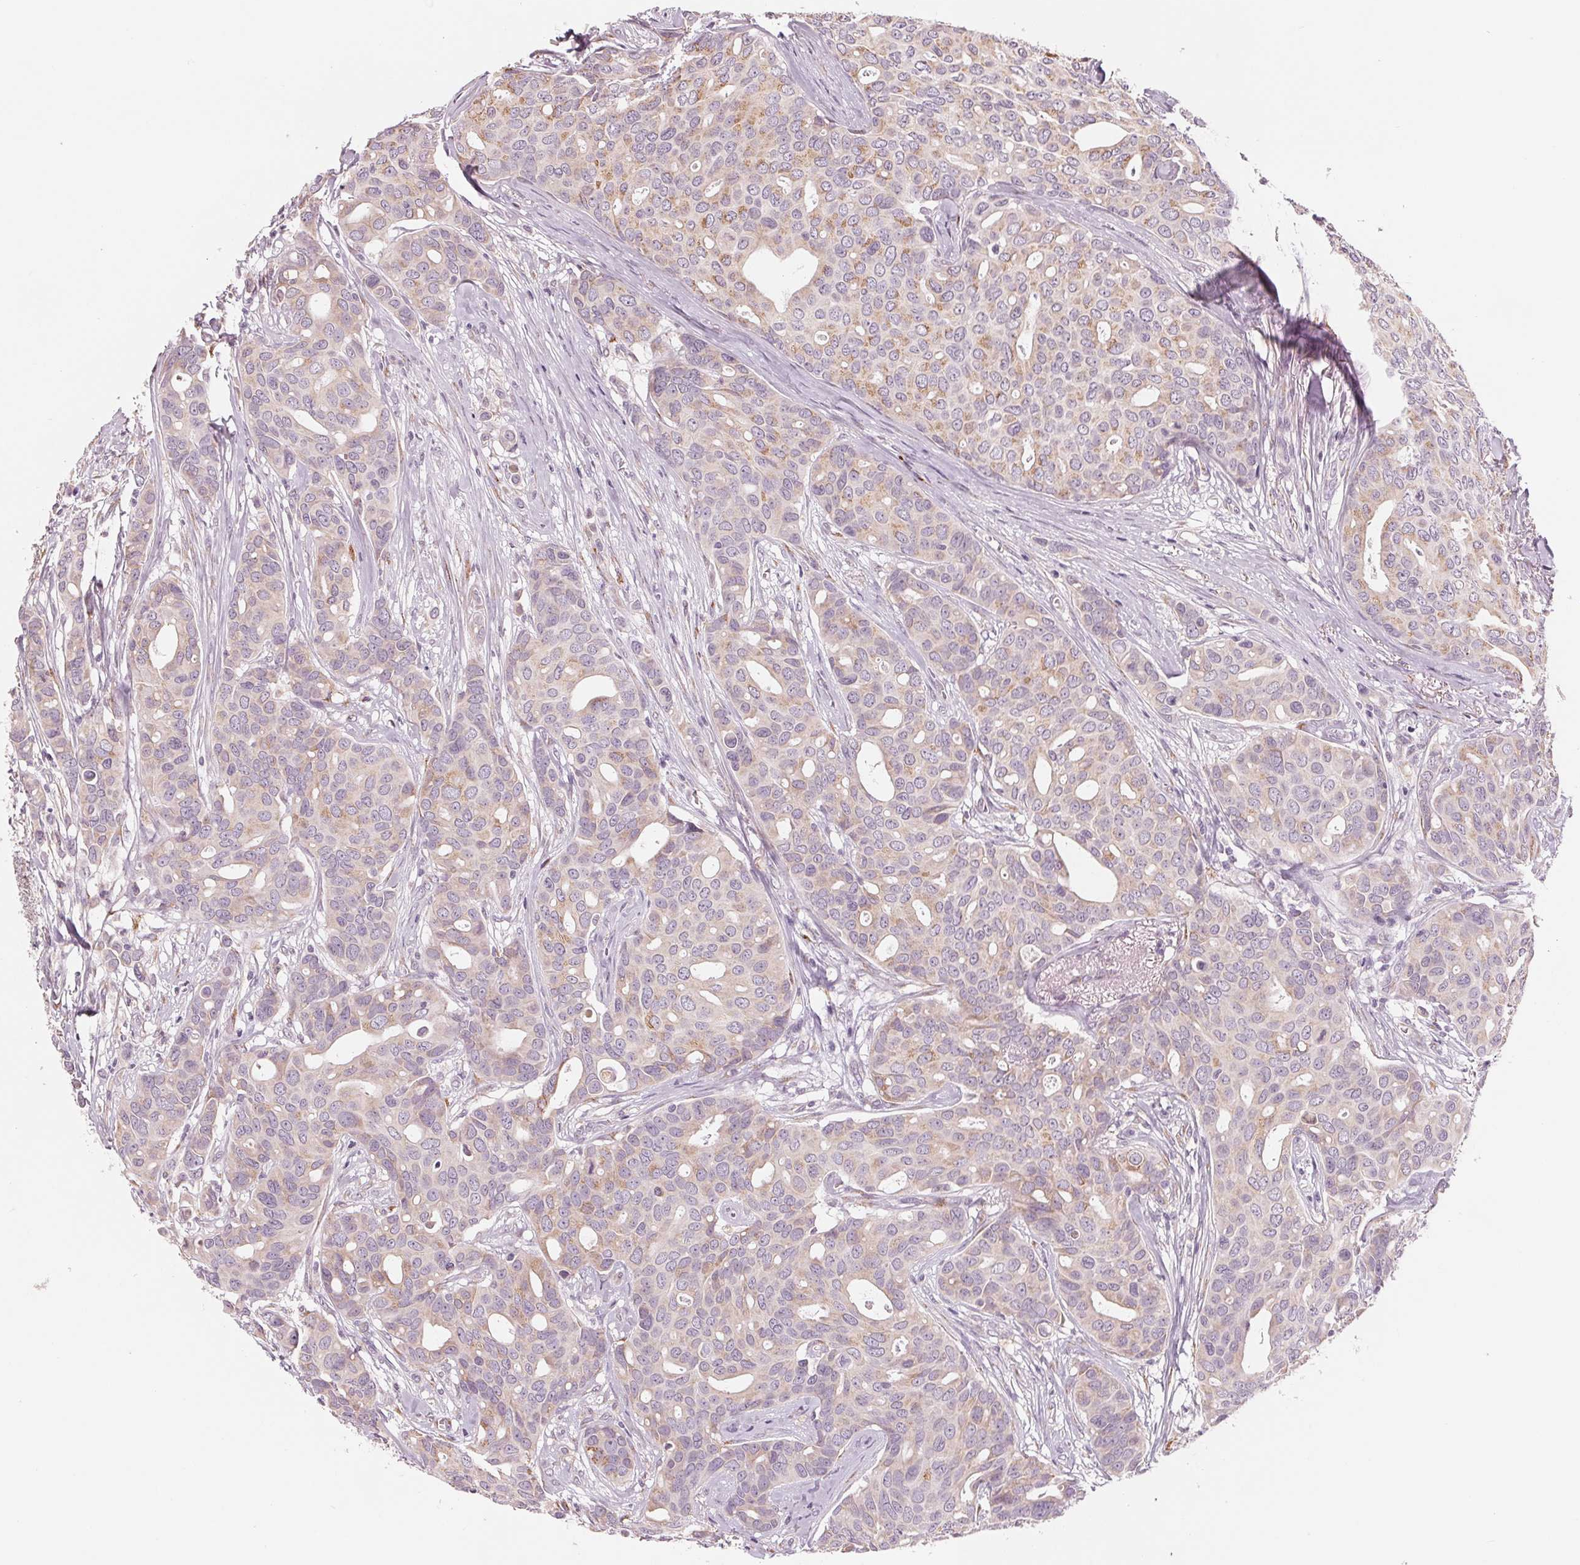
{"staining": {"intensity": "weak", "quantity": "<25%", "location": "cytoplasmic/membranous"}, "tissue": "breast cancer", "cell_type": "Tumor cells", "image_type": "cancer", "snomed": [{"axis": "morphology", "description": "Duct carcinoma"}, {"axis": "topography", "description": "Breast"}], "caption": "IHC photomicrograph of neoplastic tissue: invasive ductal carcinoma (breast) stained with DAB (3,3'-diaminobenzidine) demonstrates no significant protein staining in tumor cells. Brightfield microscopy of immunohistochemistry (IHC) stained with DAB (brown) and hematoxylin (blue), captured at high magnification.", "gene": "IL9R", "patient": {"sex": "female", "age": 54}}